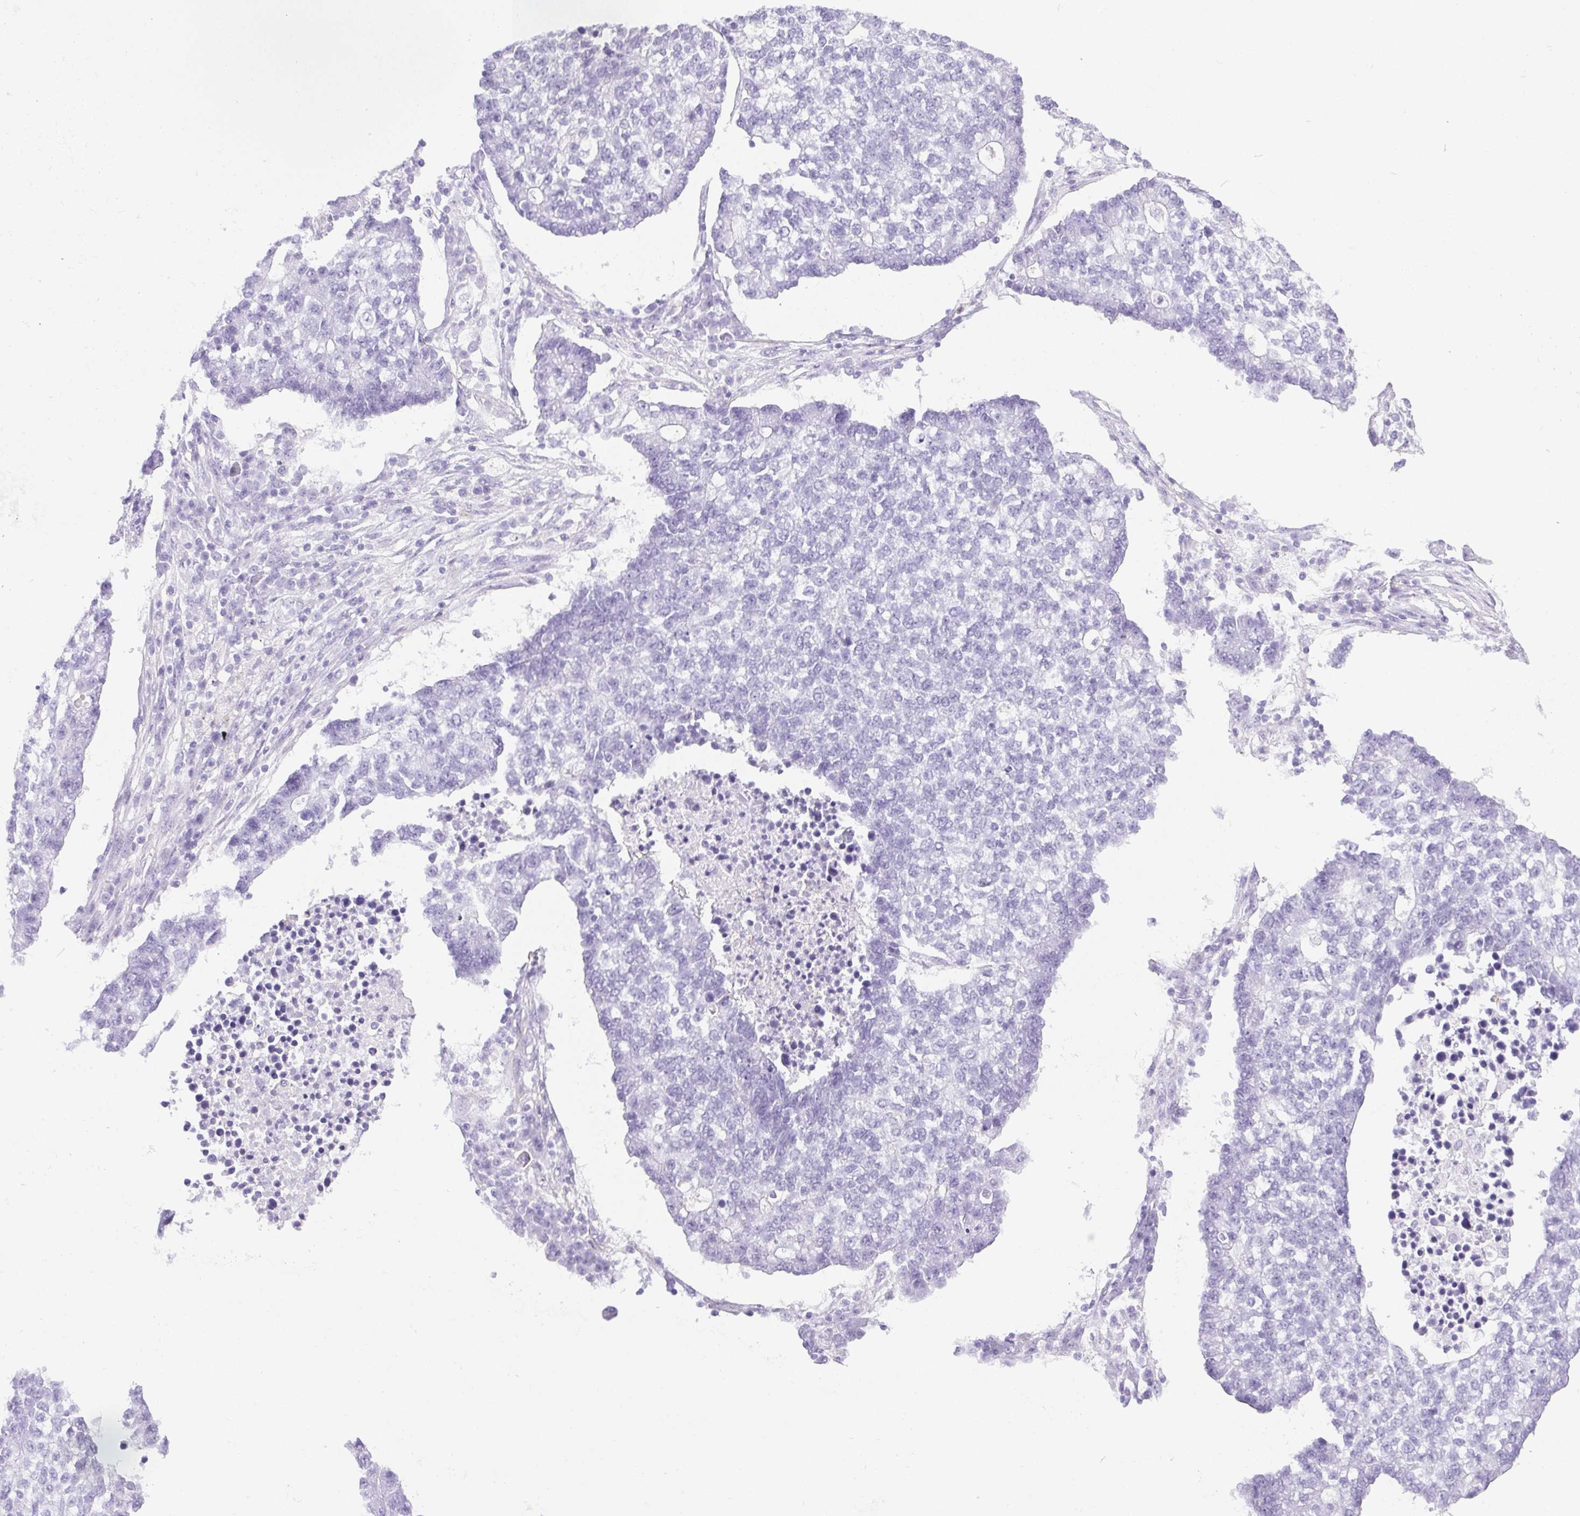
{"staining": {"intensity": "negative", "quantity": "none", "location": "none"}, "tissue": "lung cancer", "cell_type": "Tumor cells", "image_type": "cancer", "snomed": [{"axis": "morphology", "description": "Adenocarcinoma, NOS"}, {"axis": "topography", "description": "Lung"}], "caption": "This is an IHC histopathology image of lung adenocarcinoma. There is no staining in tumor cells.", "gene": "SHCBP1L", "patient": {"sex": "male", "age": 57}}